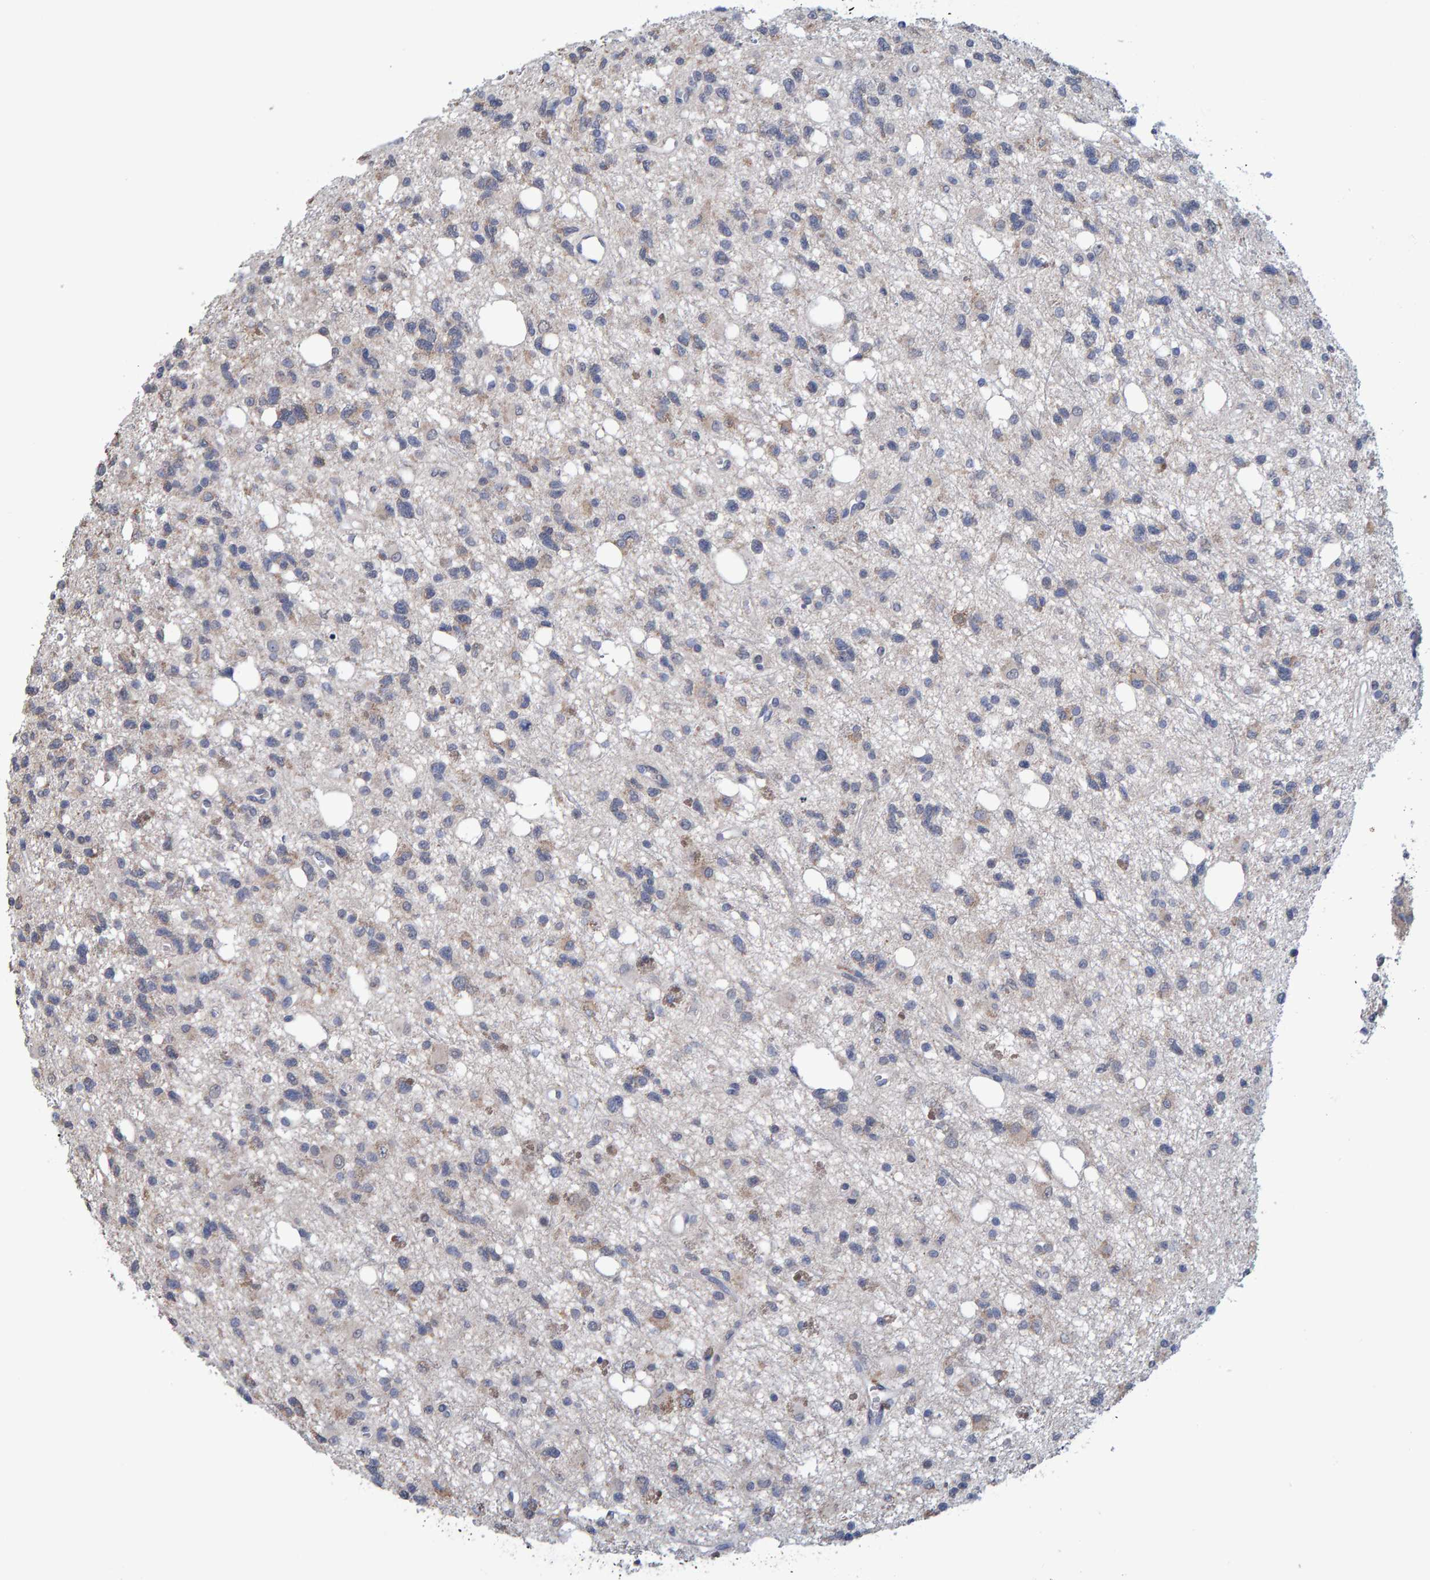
{"staining": {"intensity": "weak", "quantity": "<25%", "location": "cytoplasmic/membranous"}, "tissue": "glioma", "cell_type": "Tumor cells", "image_type": "cancer", "snomed": [{"axis": "morphology", "description": "Glioma, malignant, High grade"}, {"axis": "topography", "description": "Brain"}], "caption": "High-grade glioma (malignant) was stained to show a protein in brown. There is no significant positivity in tumor cells.", "gene": "USP43", "patient": {"sex": "female", "age": 62}}